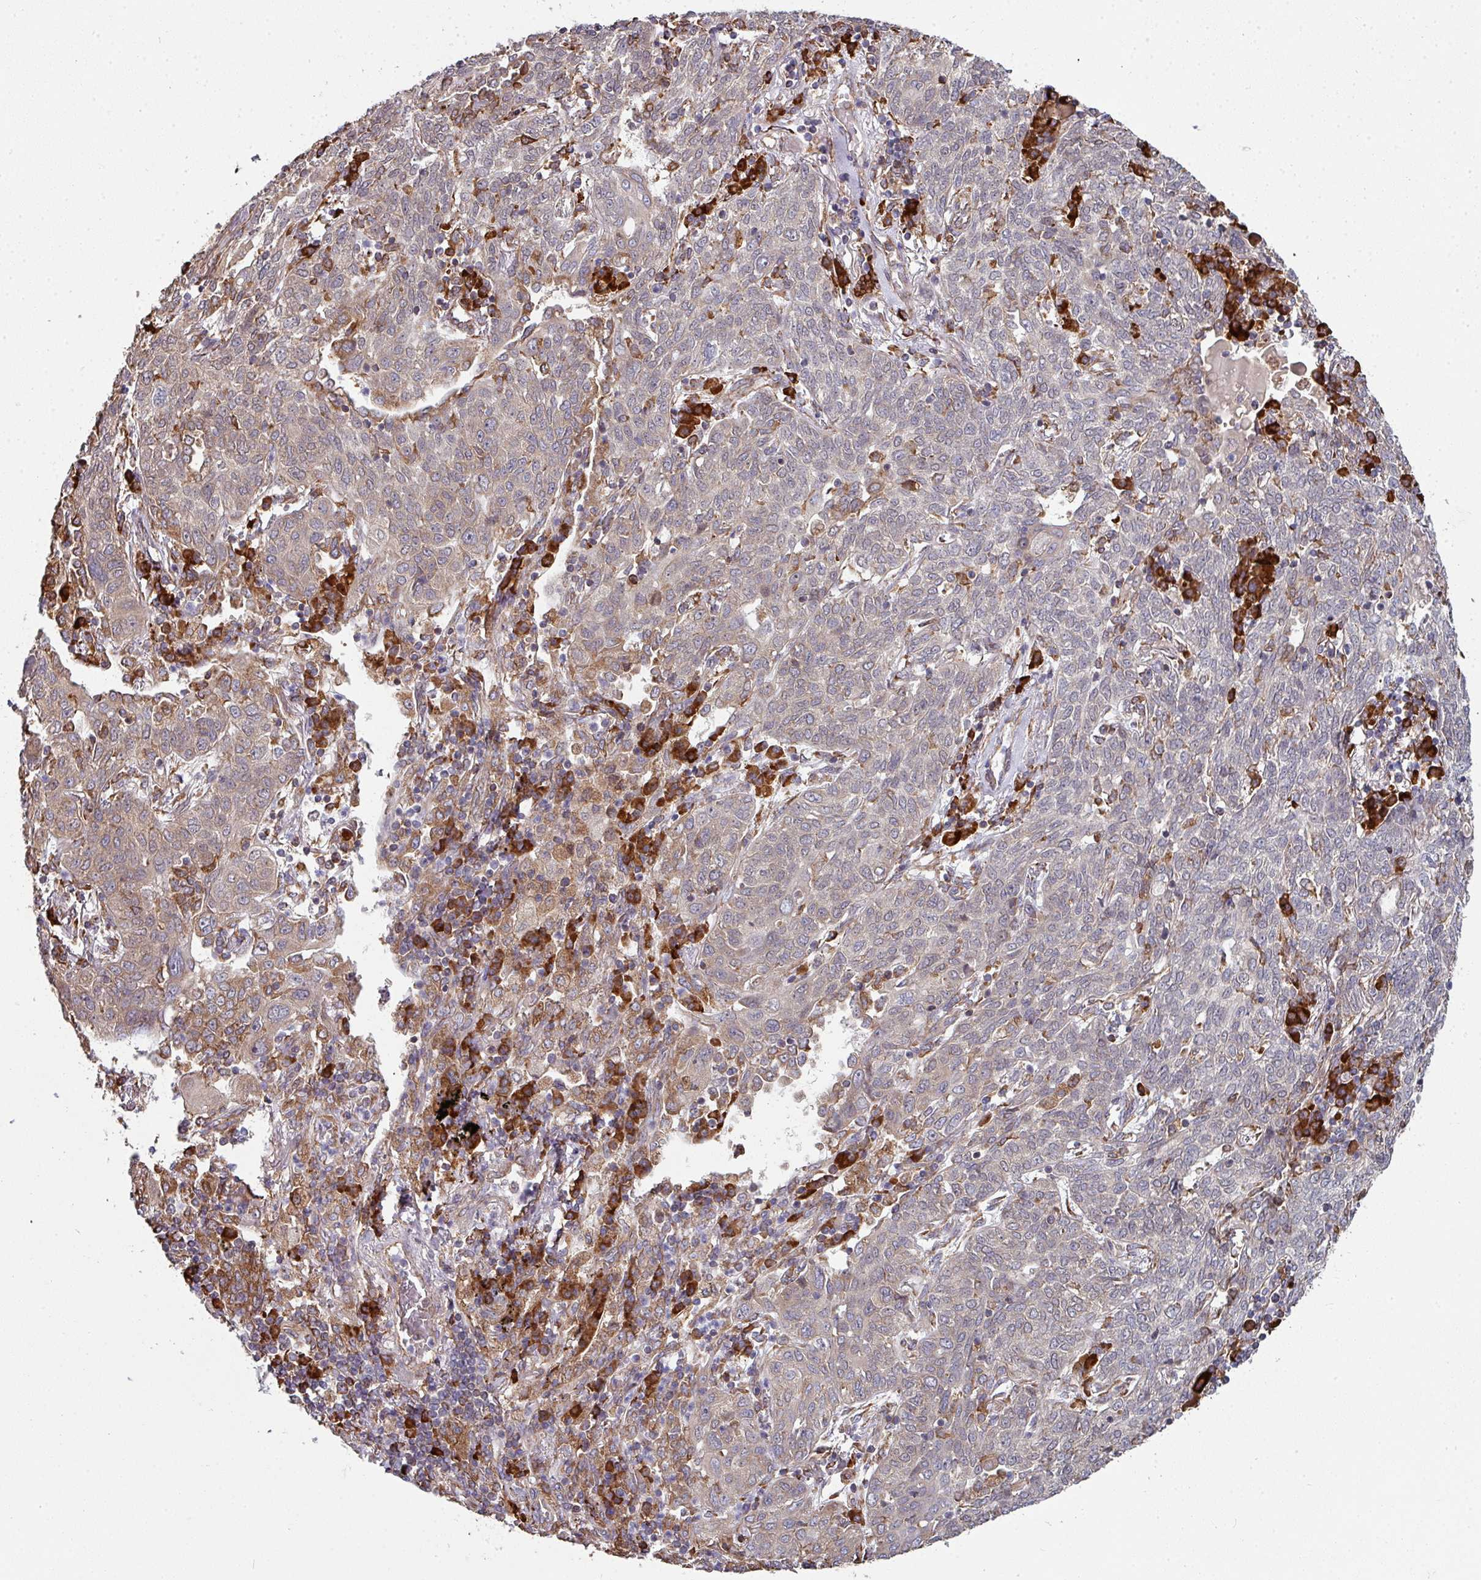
{"staining": {"intensity": "moderate", "quantity": "<25%", "location": "cytoplasmic/membranous"}, "tissue": "lung cancer", "cell_type": "Tumor cells", "image_type": "cancer", "snomed": [{"axis": "morphology", "description": "Squamous cell carcinoma, NOS"}, {"axis": "topography", "description": "Lung"}], "caption": "Lung squamous cell carcinoma stained for a protein (brown) shows moderate cytoplasmic/membranous positive staining in approximately <25% of tumor cells.", "gene": "FAT4", "patient": {"sex": "female", "age": 70}}